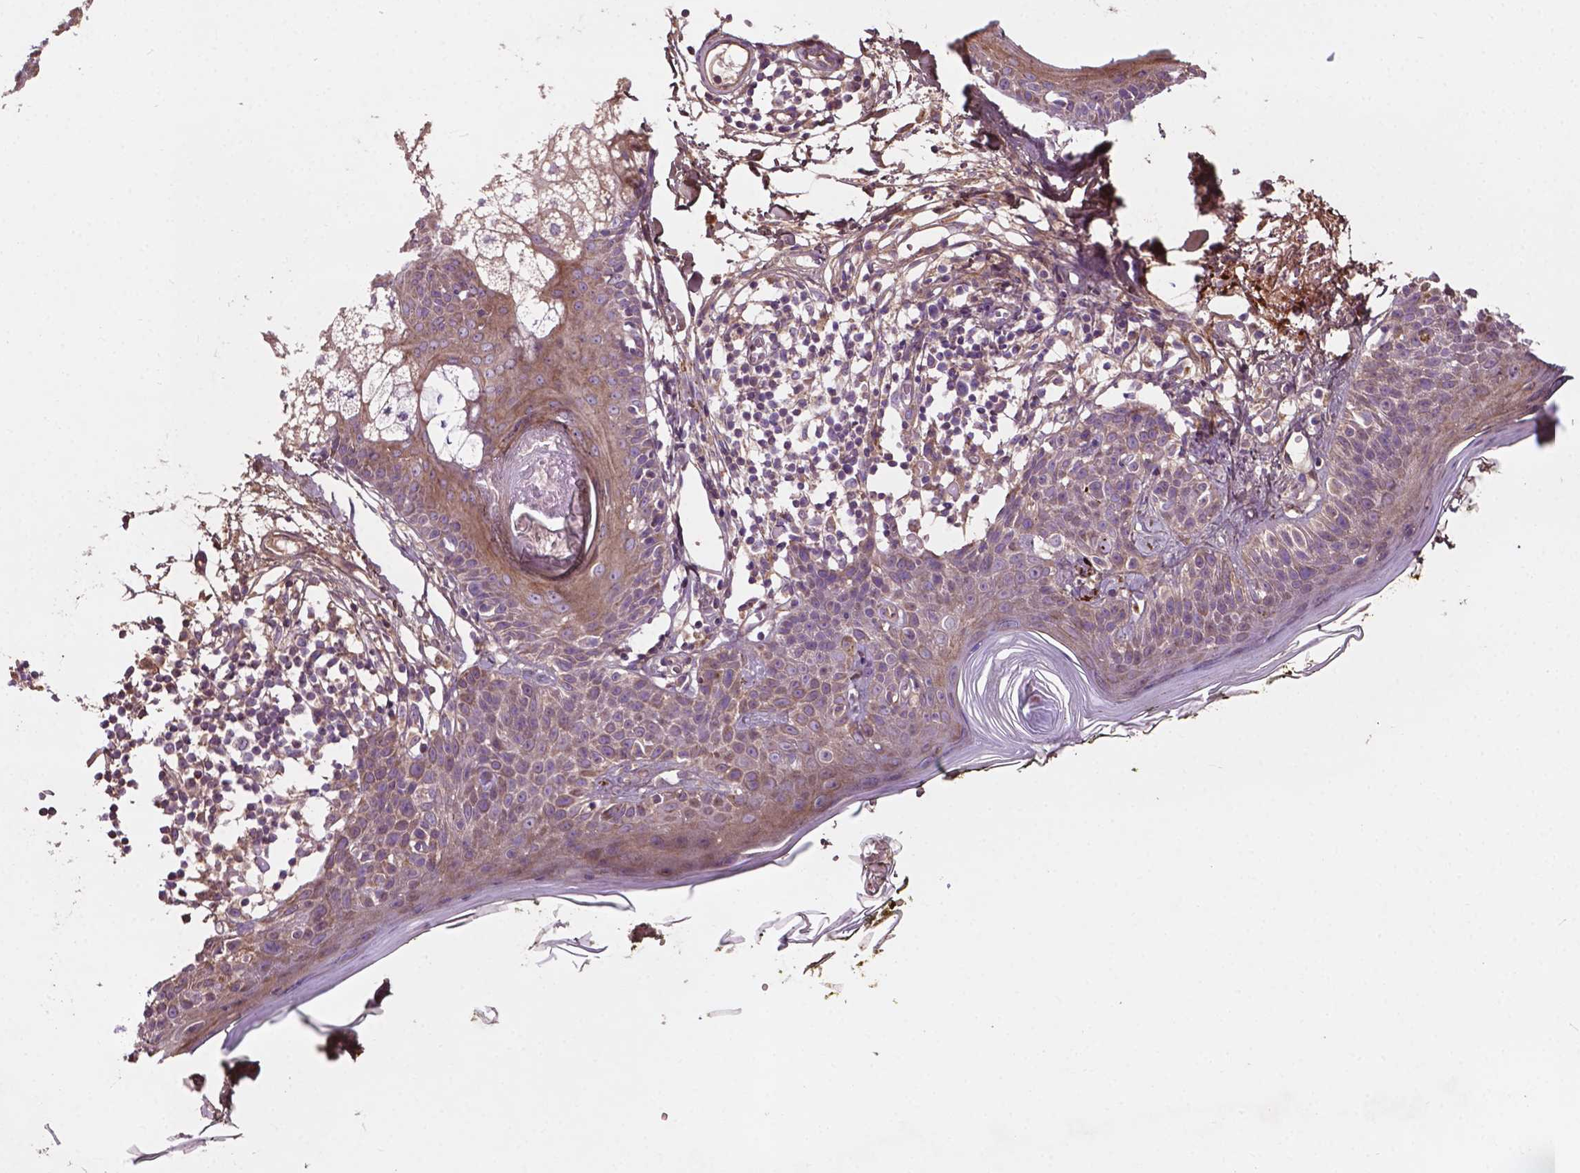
{"staining": {"intensity": "weak", "quantity": ">75%", "location": "cytoplasmic/membranous"}, "tissue": "skin", "cell_type": "Fibroblasts", "image_type": "normal", "snomed": [{"axis": "morphology", "description": "Normal tissue, NOS"}, {"axis": "topography", "description": "Skin"}], "caption": "IHC (DAB) staining of benign skin demonstrates weak cytoplasmic/membranous protein positivity in about >75% of fibroblasts. Using DAB (3,3'-diaminobenzidine) (brown) and hematoxylin (blue) stains, captured at high magnification using brightfield microscopy.", "gene": "GJA9", "patient": {"sex": "male", "age": 76}}